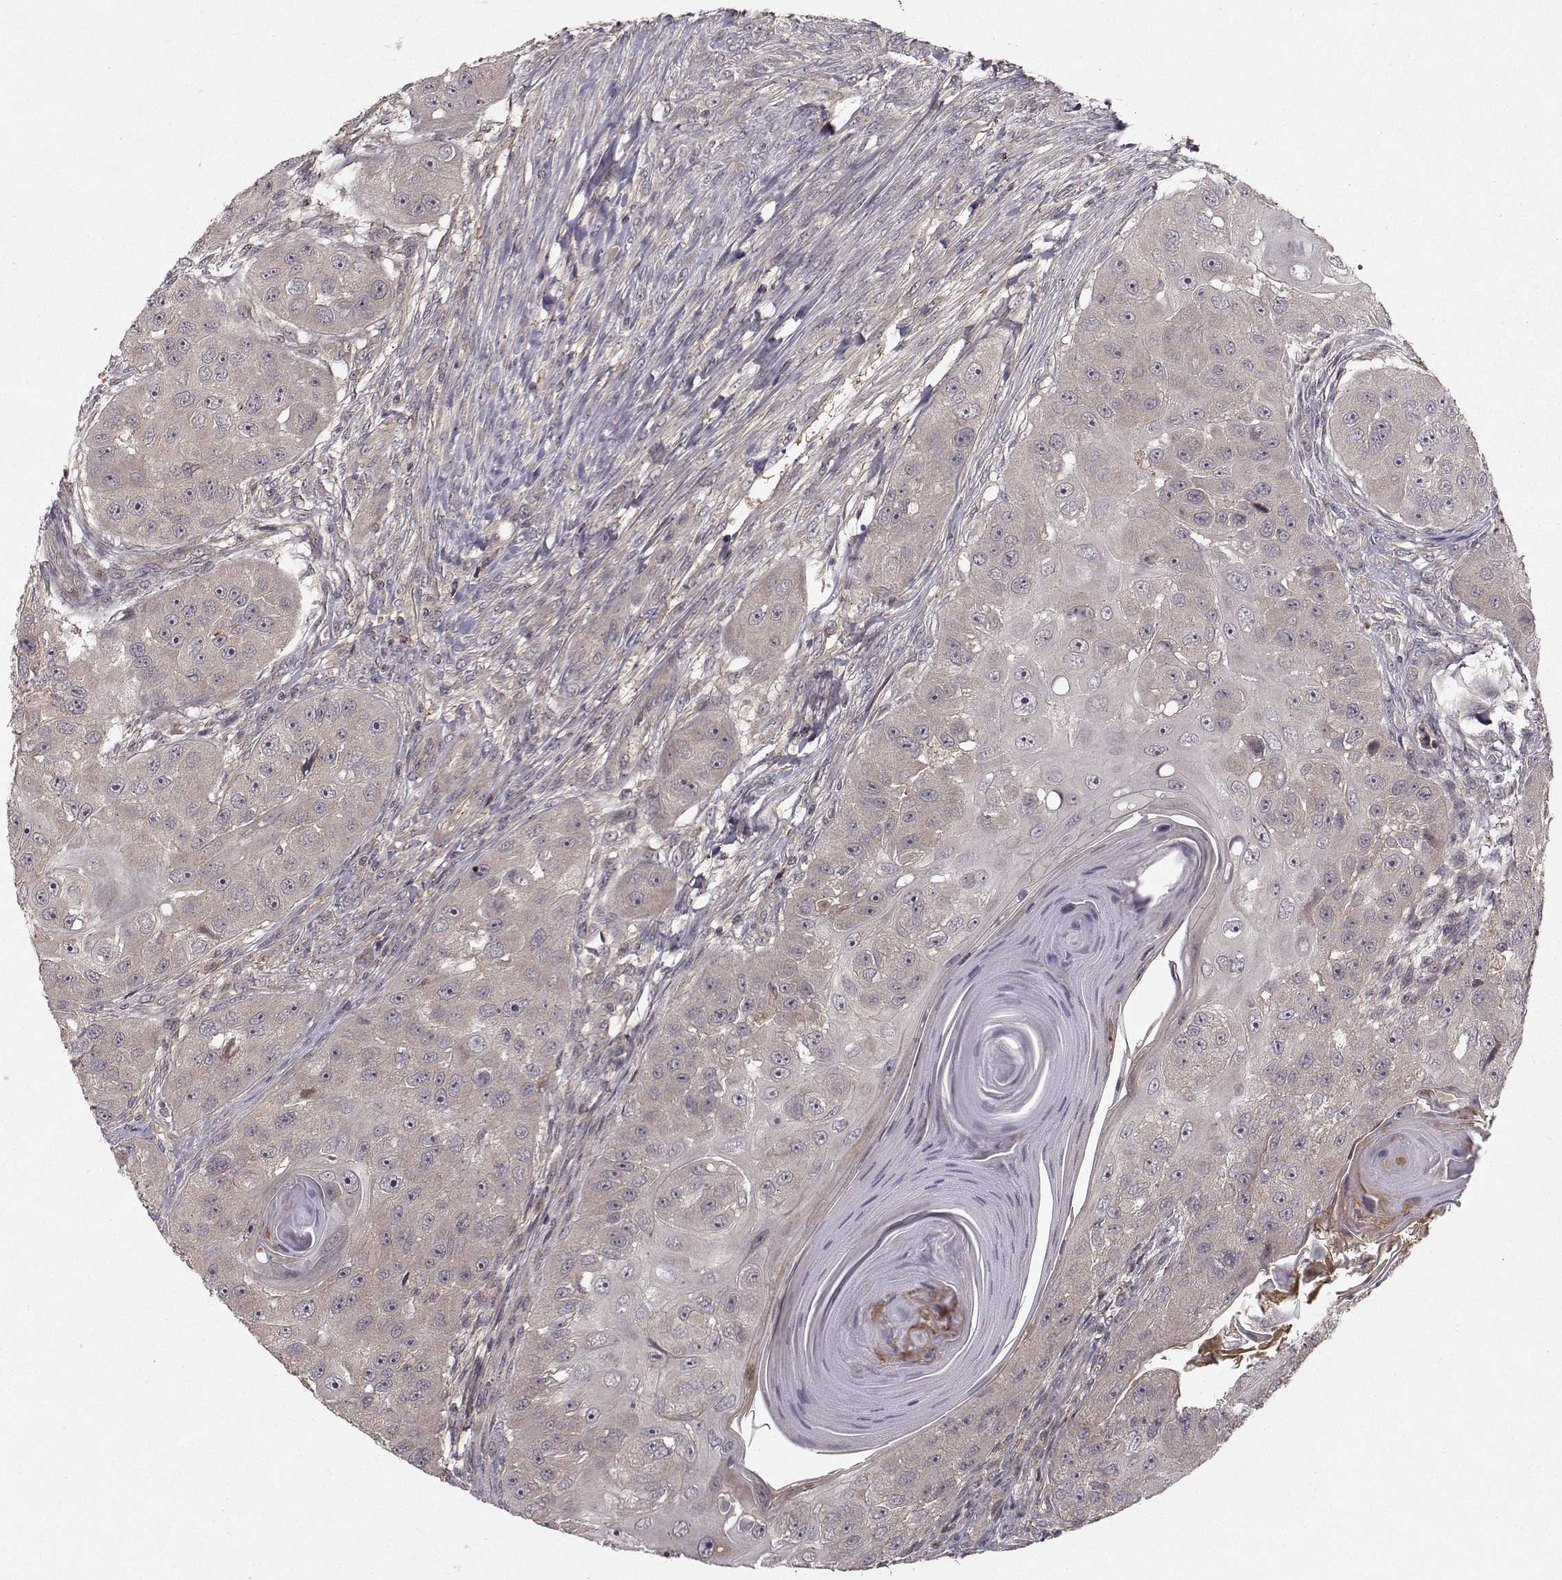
{"staining": {"intensity": "negative", "quantity": "none", "location": "none"}, "tissue": "head and neck cancer", "cell_type": "Tumor cells", "image_type": "cancer", "snomed": [{"axis": "morphology", "description": "Squamous cell carcinoma, NOS"}, {"axis": "topography", "description": "Head-Neck"}], "caption": "High magnification brightfield microscopy of squamous cell carcinoma (head and neck) stained with DAB (brown) and counterstained with hematoxylin (blue): tumor cells show no significant expression.", "gene": "WNT6", "patient": {"sex": "male", "age": 51}}